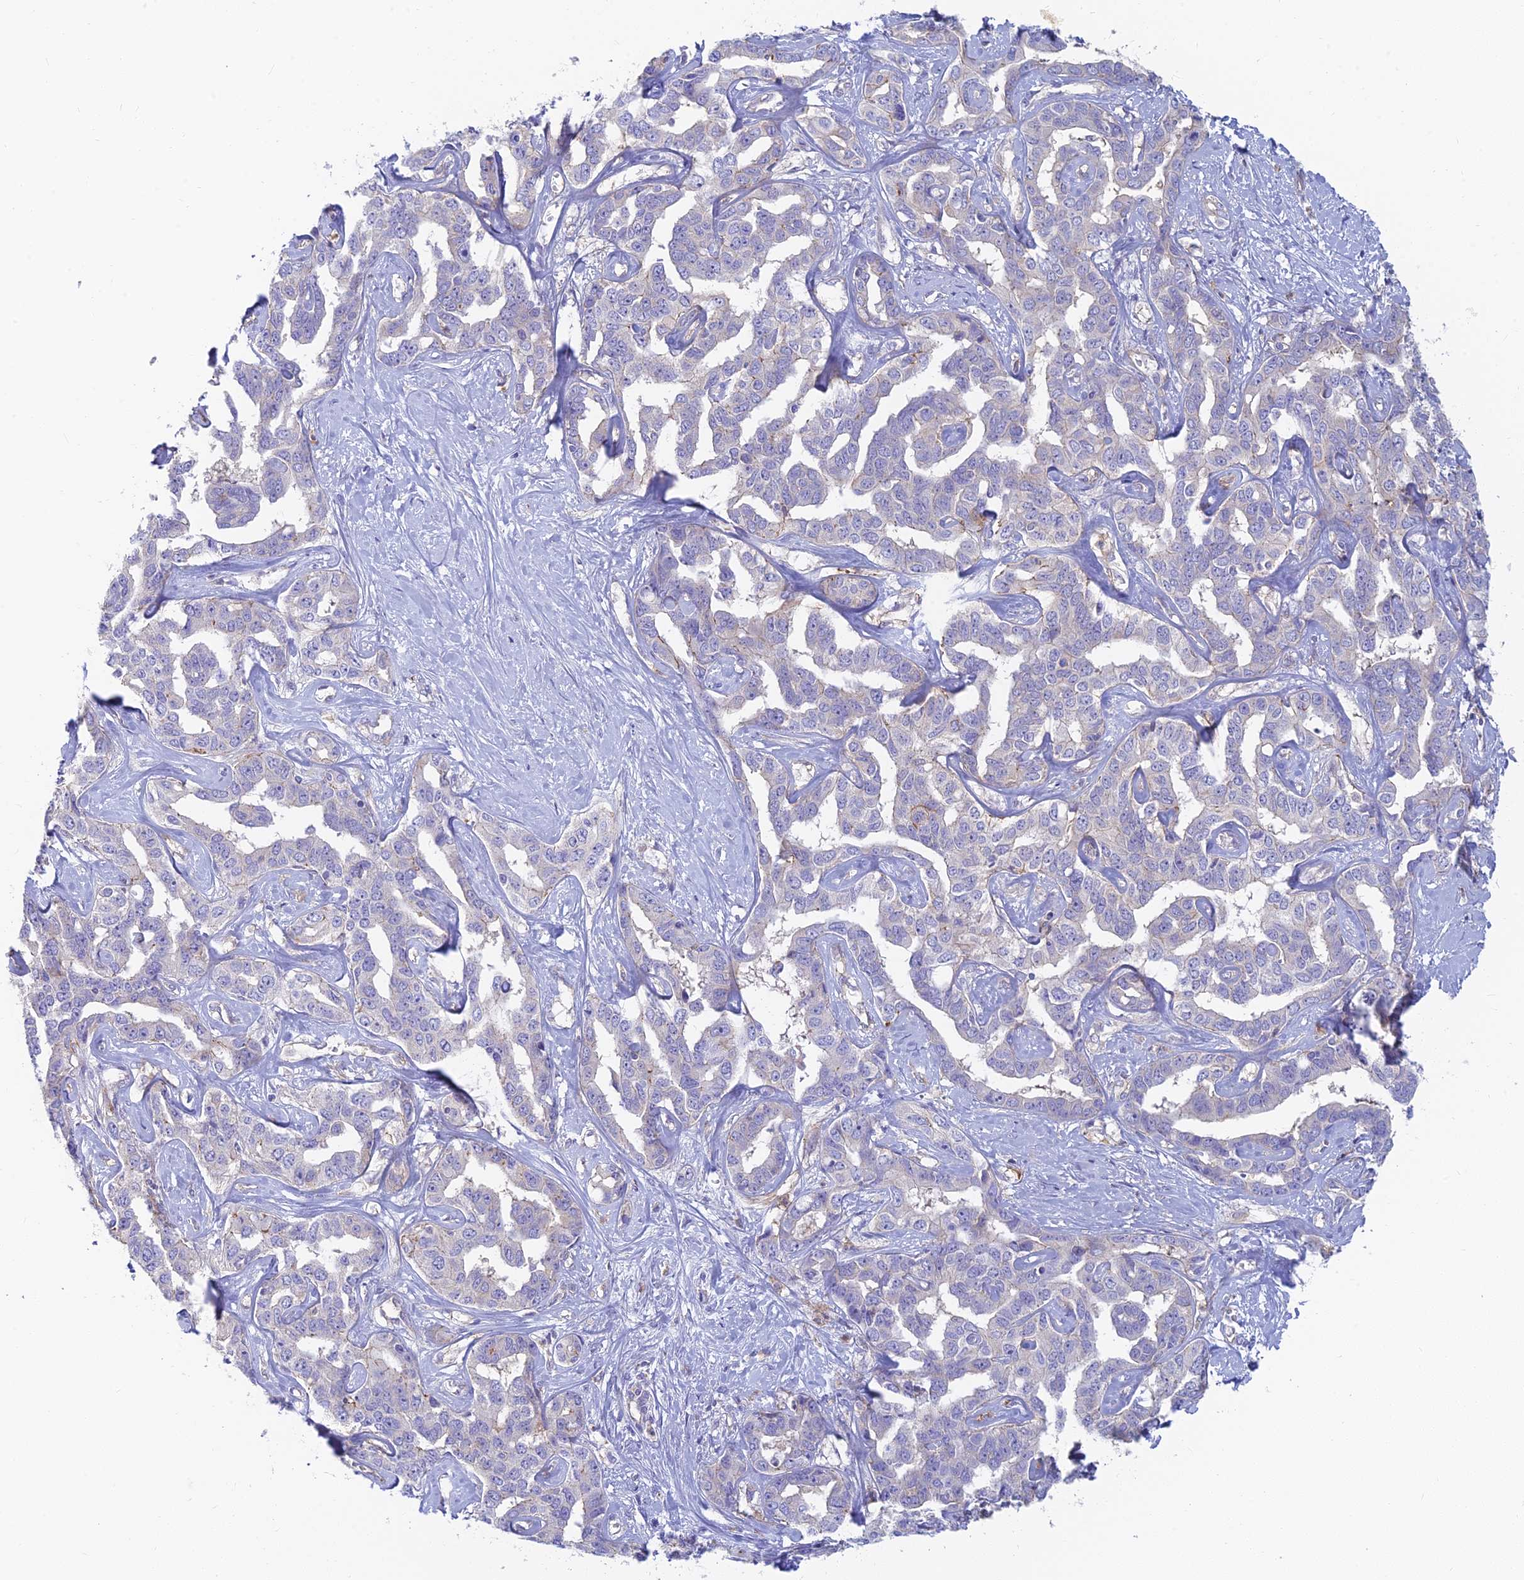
{"staining": {"intensity": "negative", "quantity": "none", "location": "none"}, "tissue": "liver cancer", "cell_type": "Tumor cells", "image_type": "cancer", "snomed": [{"axis": "morphology", "description": "Cholangiocarcinoma"}, {"axis": "topography", "description": "Liver"}], "caption": "Immunohistochemistry of liver cancer (cholangiocarcinoma) reveals no staining in tumor cells.", "gene": "STRN4", "patient": {"sex": "male", "age": 59}}